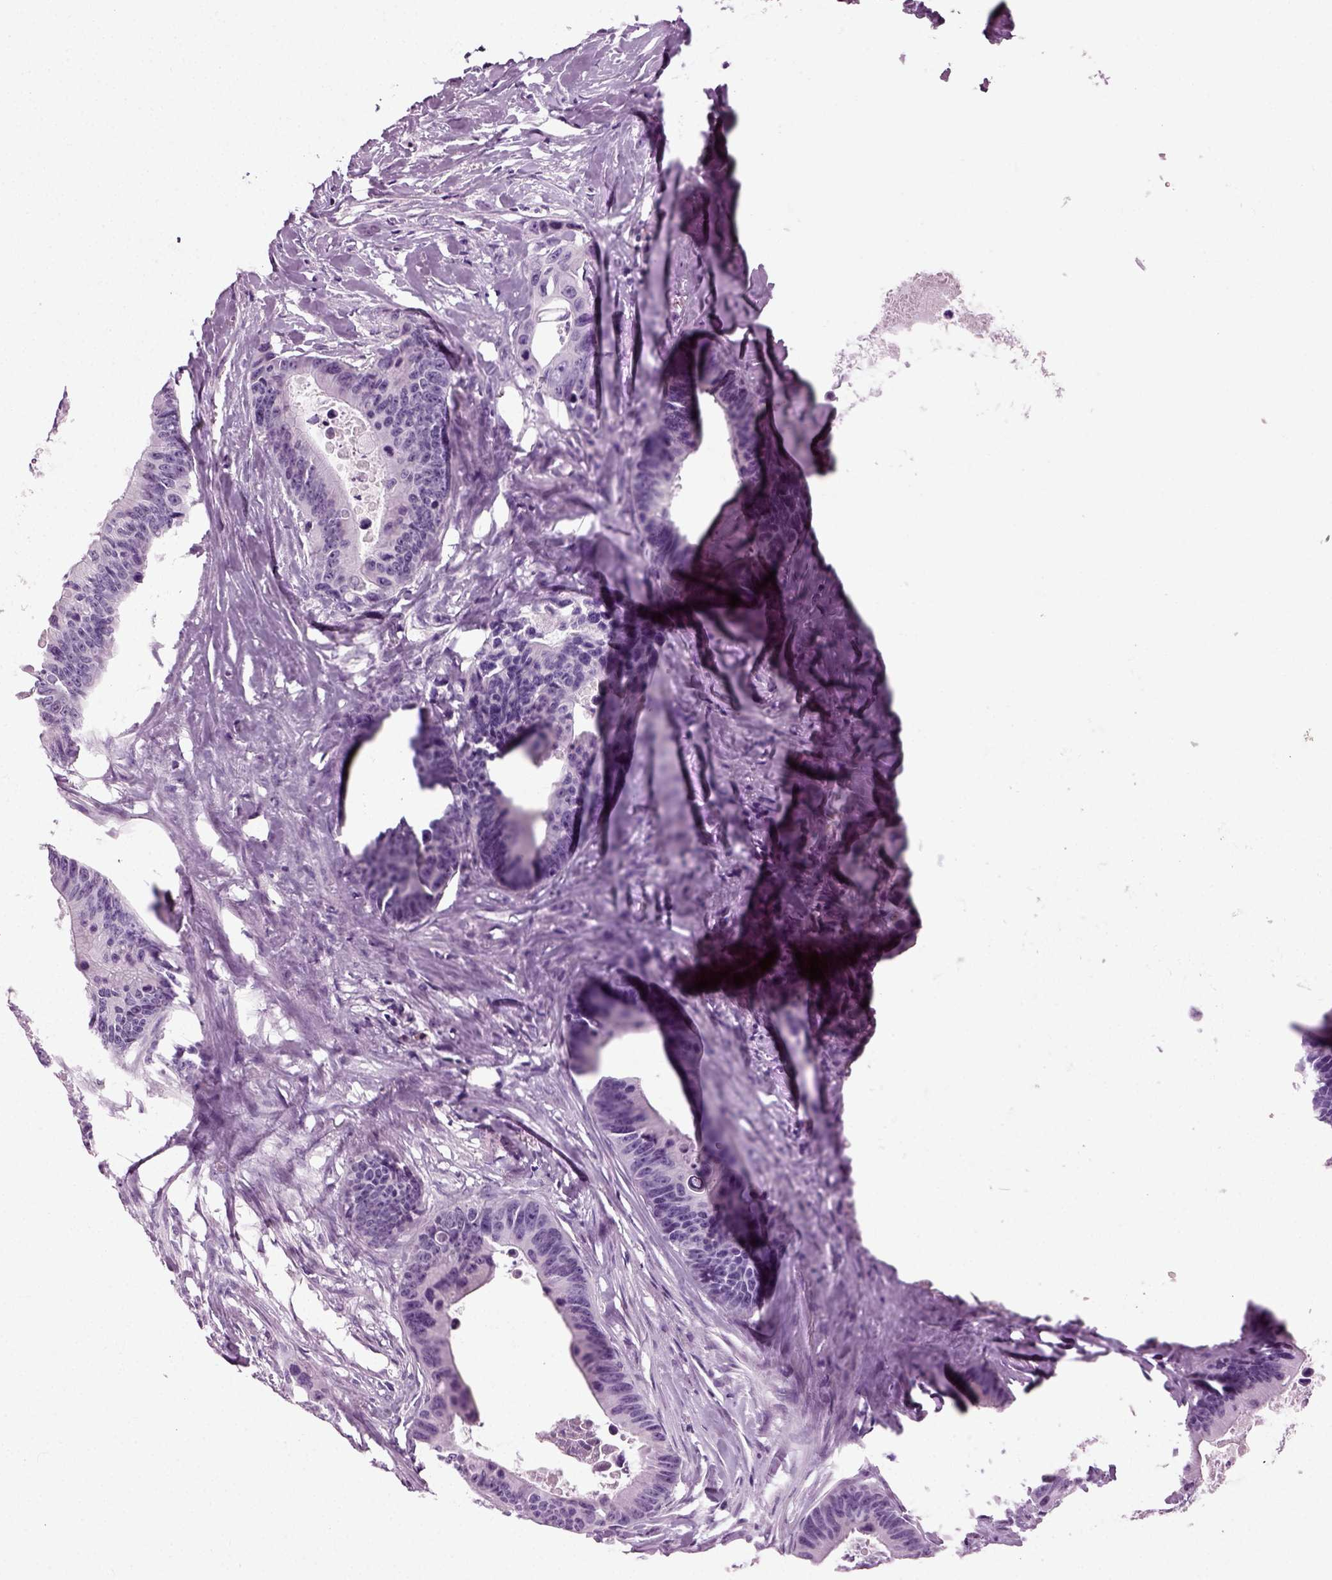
{"staining": {"intensity": "negative", "quantity": "none", "location": "none"}, "tissue": "colorectal cancer", "cell_type": "Tumor cells", "image_type": "cancer", "snomed": [{"axis": "morphology", "description": "Adenocarcinoma, NOS"}, {"axis": "topography", "description": "Colon"}], "caption": "This is a photomicrograph of IHC staining of adenocarcinoma (colorectal), which shows no staining in tumor cells.", "gene": "PRLH", "patient": {"sex": "female", "age": 87}}